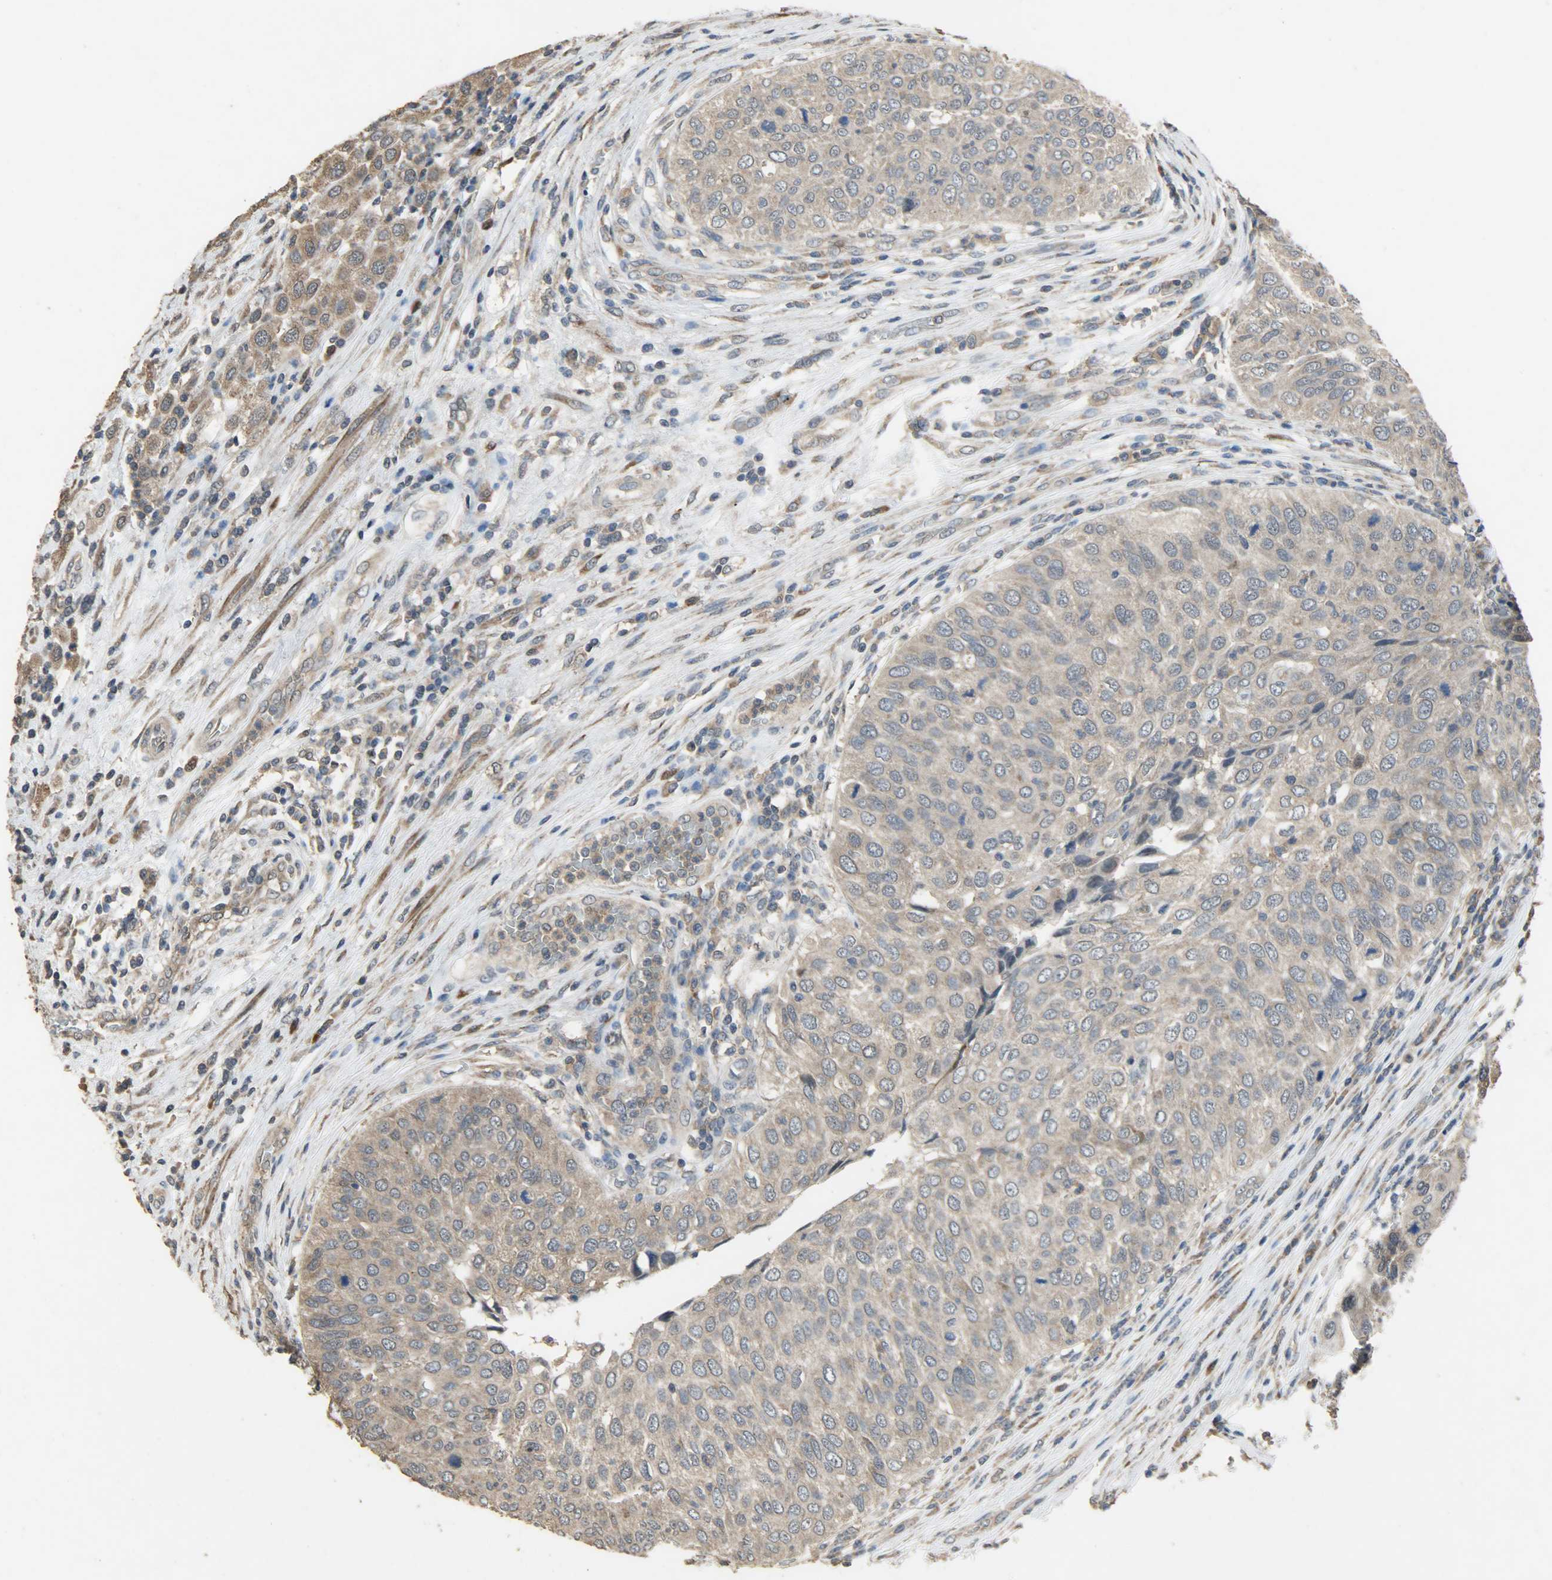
{"staining": {"intensity": "moderate", "quantity": ">75%", "location": "cytoplasmic/membranous"}, "tissue": "urothelial cancer", "cell_type": "Tumor cells", "image_type": "cancer", "snomed": [{"axis": "morphology", "description": "Urothelial carcinoma, High grade"}, {"axis": "topography", "description": "Urinary bladder"}], "caption": "Protein staining by immunohistochemistry exhibits moderate cytoplasmic/membranous positivity in about >75% of tumor cells in high-grade urothelial carcinoma.", "gene": "CDKN2C", "patient": {"sex": "male", "age": 50}}